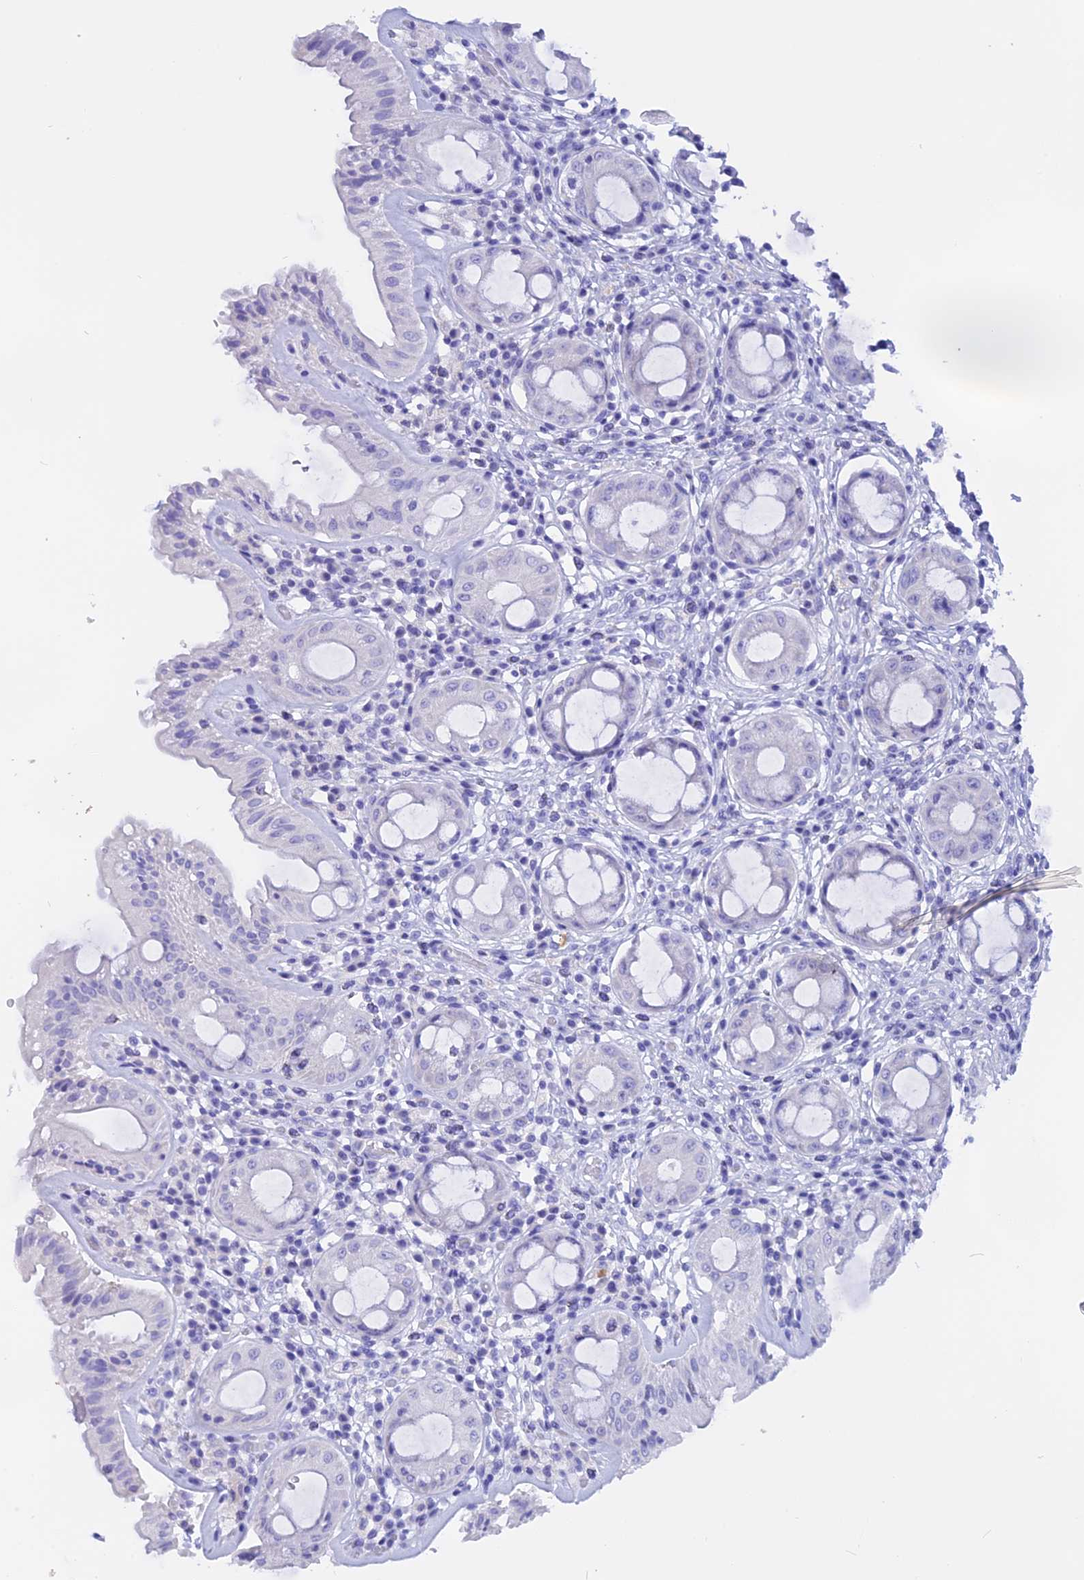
{"staining": {"intensity": "negative", "quantity": "none", "location": "none"}, "tissue": "rectum", "cell_type": "Glandular cells", "image_type": "normal", "snomed": [{"axis": "morphology", "description": "Normal tissue, NOS"}, {"axis": "topography", "description": "Rectum"}], "caption": "IHC of normal rectum shows no staining in glandular cells.", "gene": "ISCA1", "patient": {"sex": "female", "age": 57}}